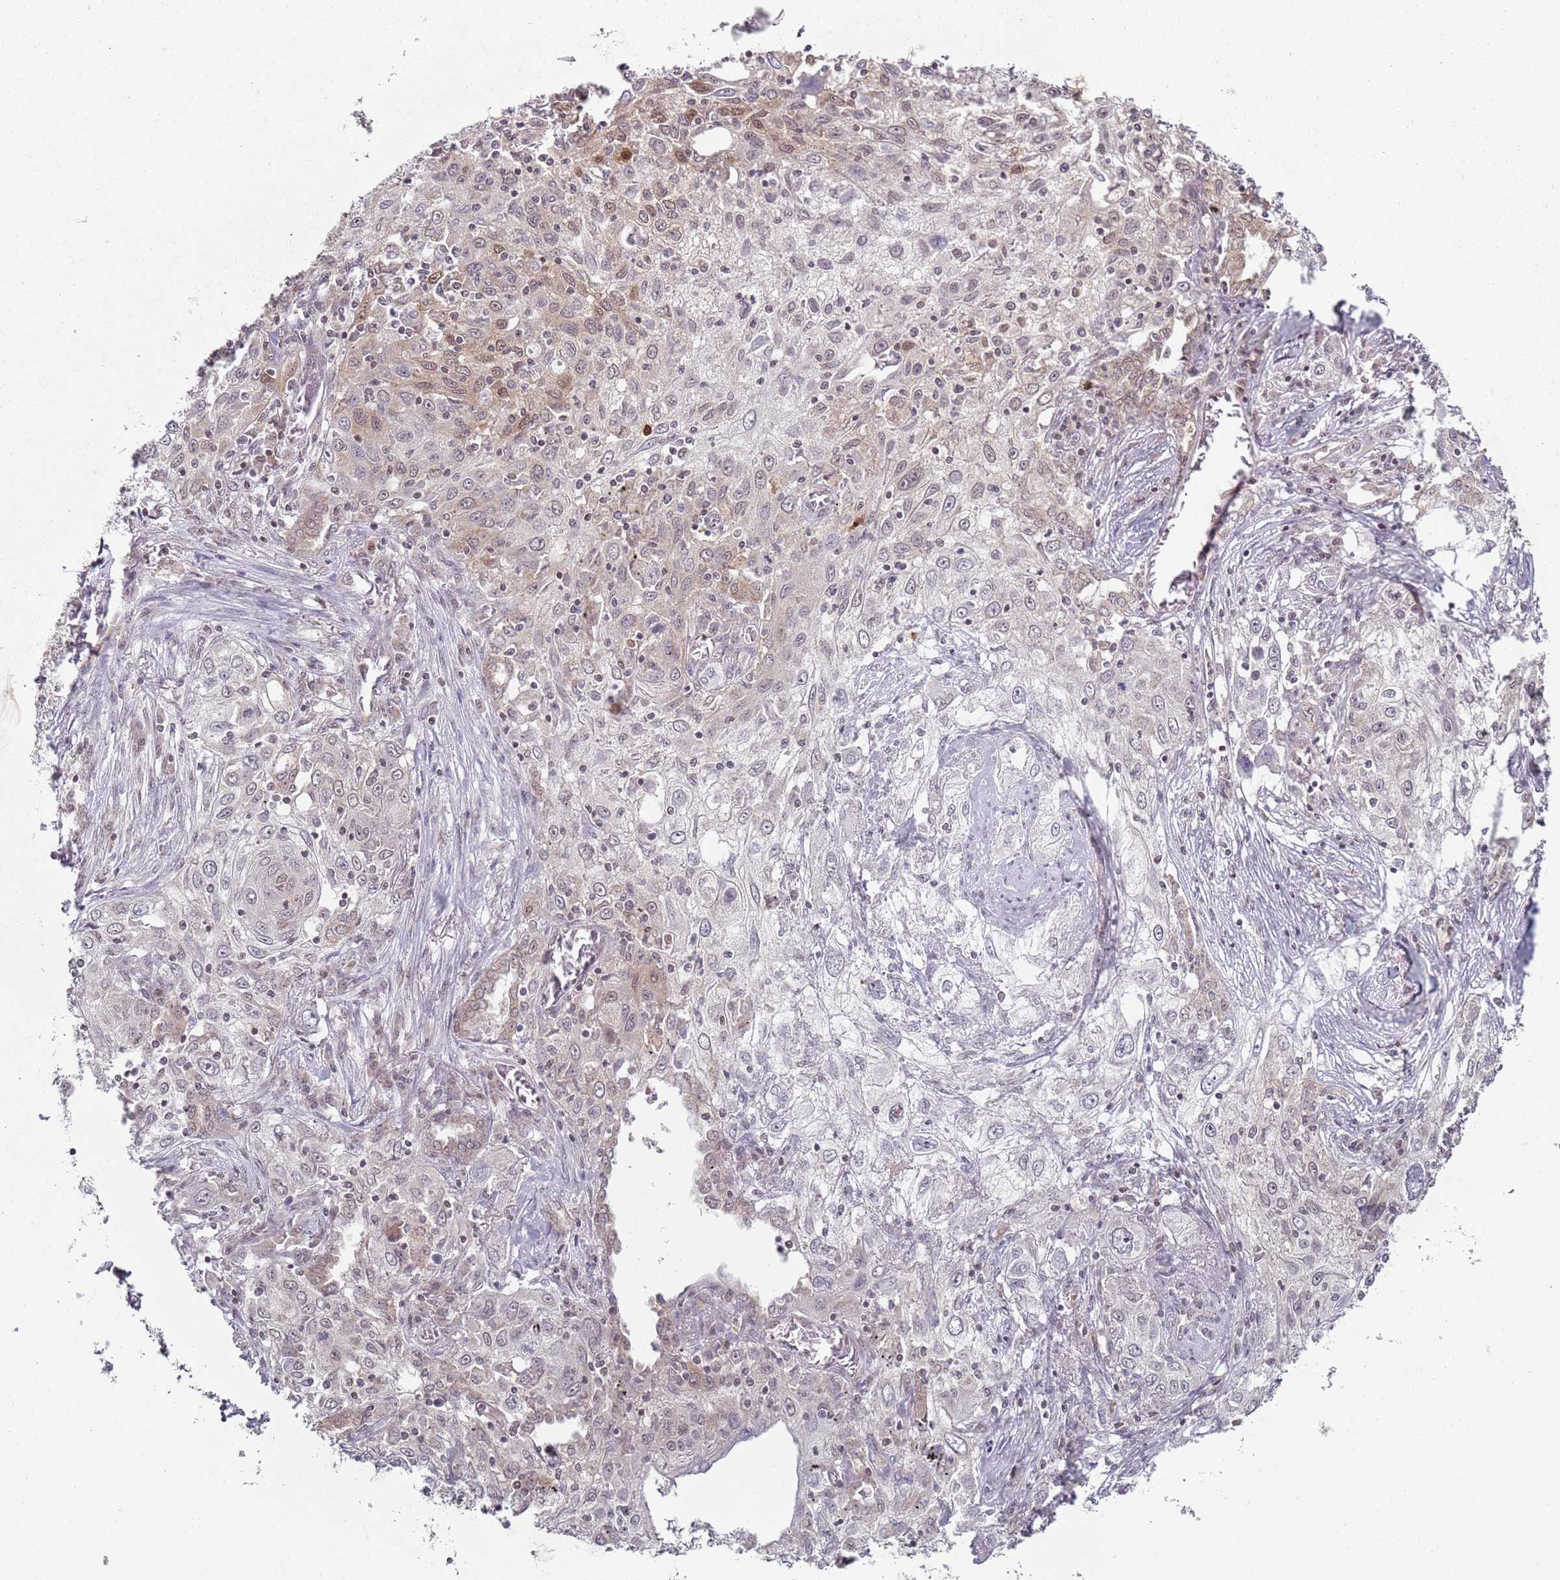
{"staining": {"intensity": "weak", "quantity": "<25%", "location": "nuclear"}, "tissue": "lung cancer", "cell_type": "Tumor cells", "image_type": "cancer", "snomed": [{"axis": "morphology", "description": "Squamous cell carcinoma, NOS"}, {"axis": "topography", "description": "Lung"}], "caption": "An image of human lung cancer (squamous cell carcinoma) is negative for staining in tumor cells.", "gene": "SMARCAL1", "patient": {"sex": "female", "age": 69}}